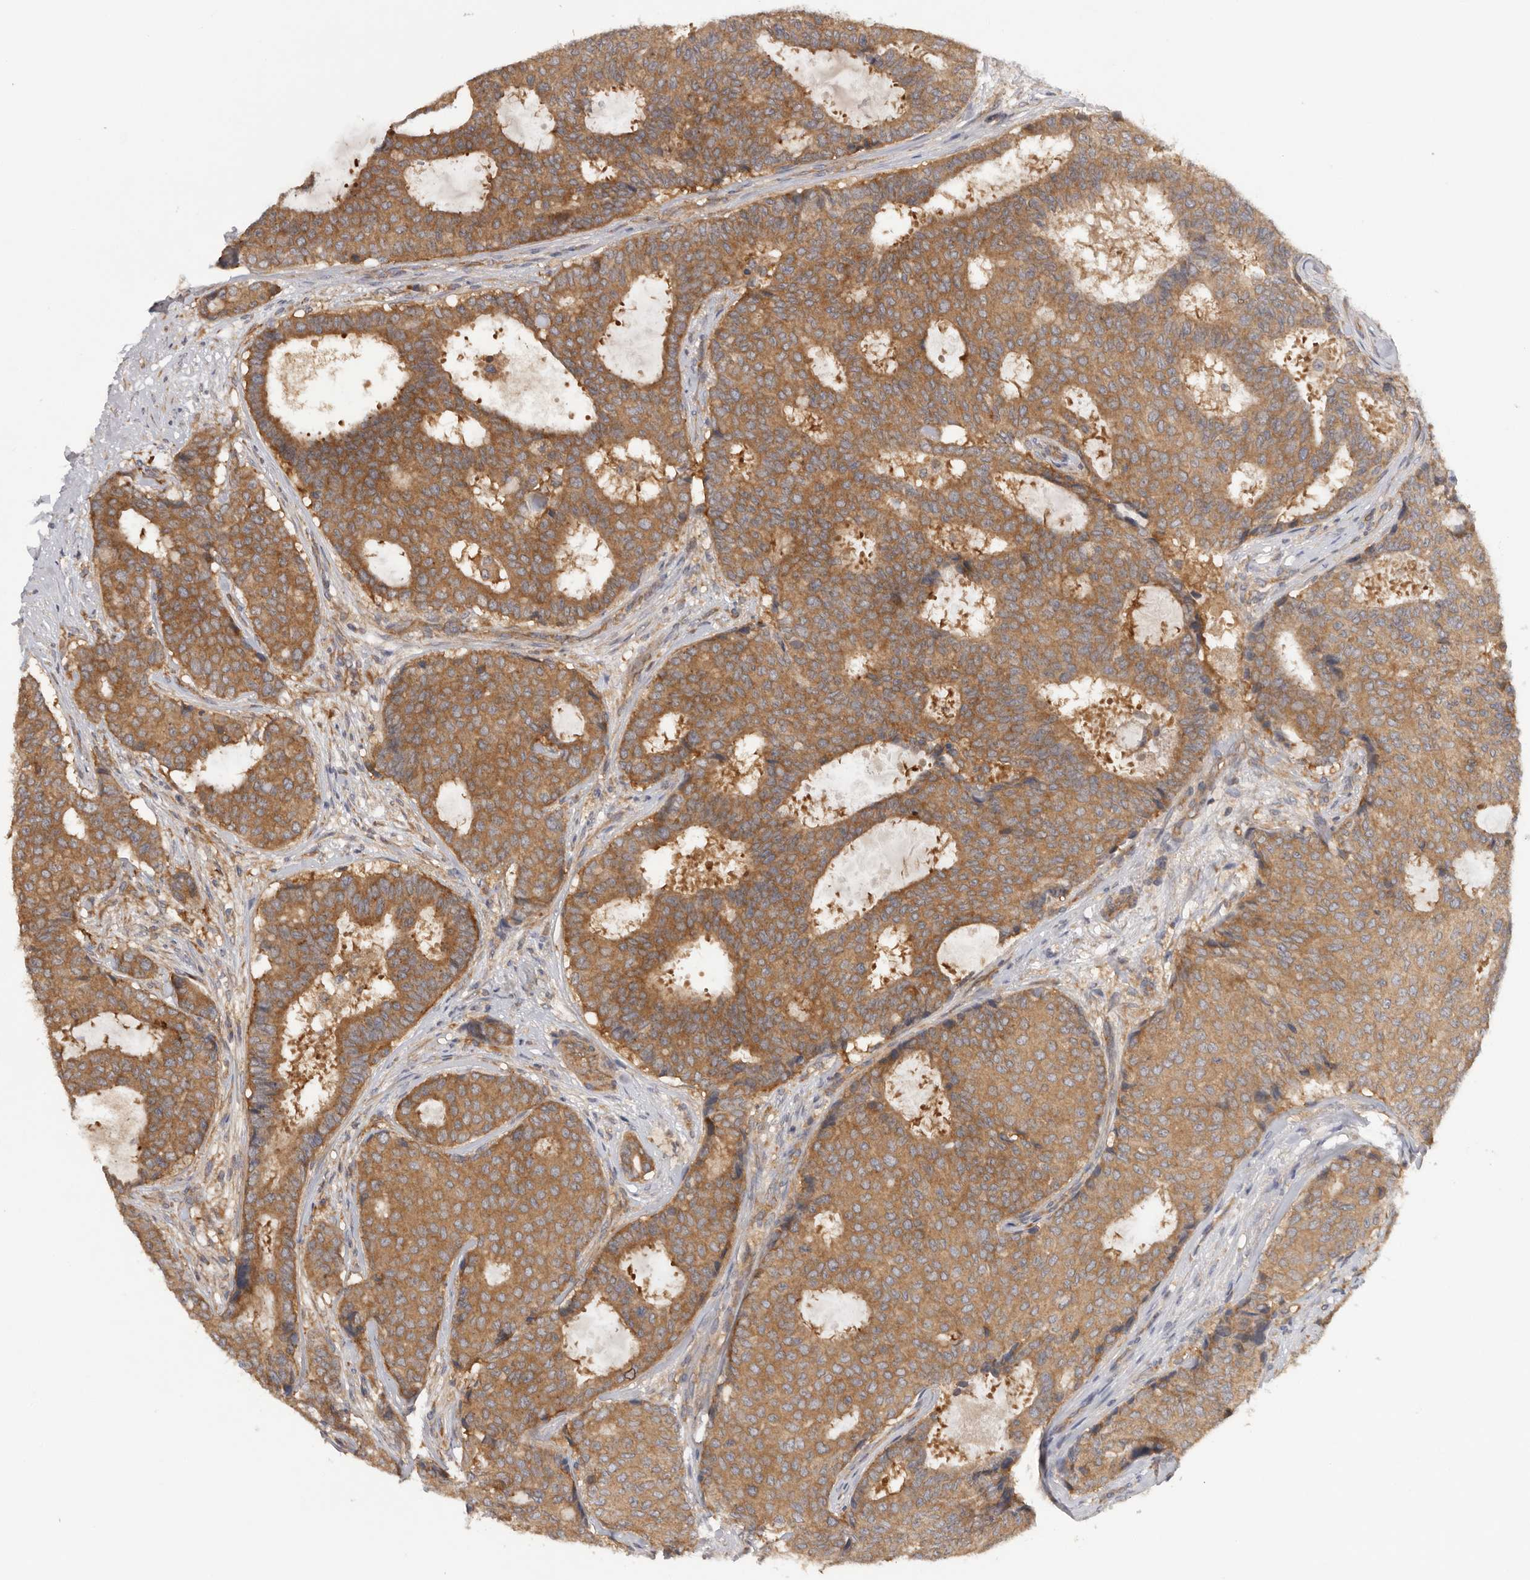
{"staining": {"intensity": "strong", "quantity": ">75%", "location": "cytoplasmic/membranous"}, "tissue": "breast cancer", "cell_type": "Tumor cells", "image_type": "cancer", "snomed": [{"axis": "morphology", "description": "Duct carcinoma"}, {"axis": "topography", "description": "Breast"}], "caption": "A micrograph of human breast cancer stained for a protein displays strong cytoplasmic/membranous brown staining in tumor cells.", "gene": "PPP1R42", "patient": {"sex": "female", "age": 75}}